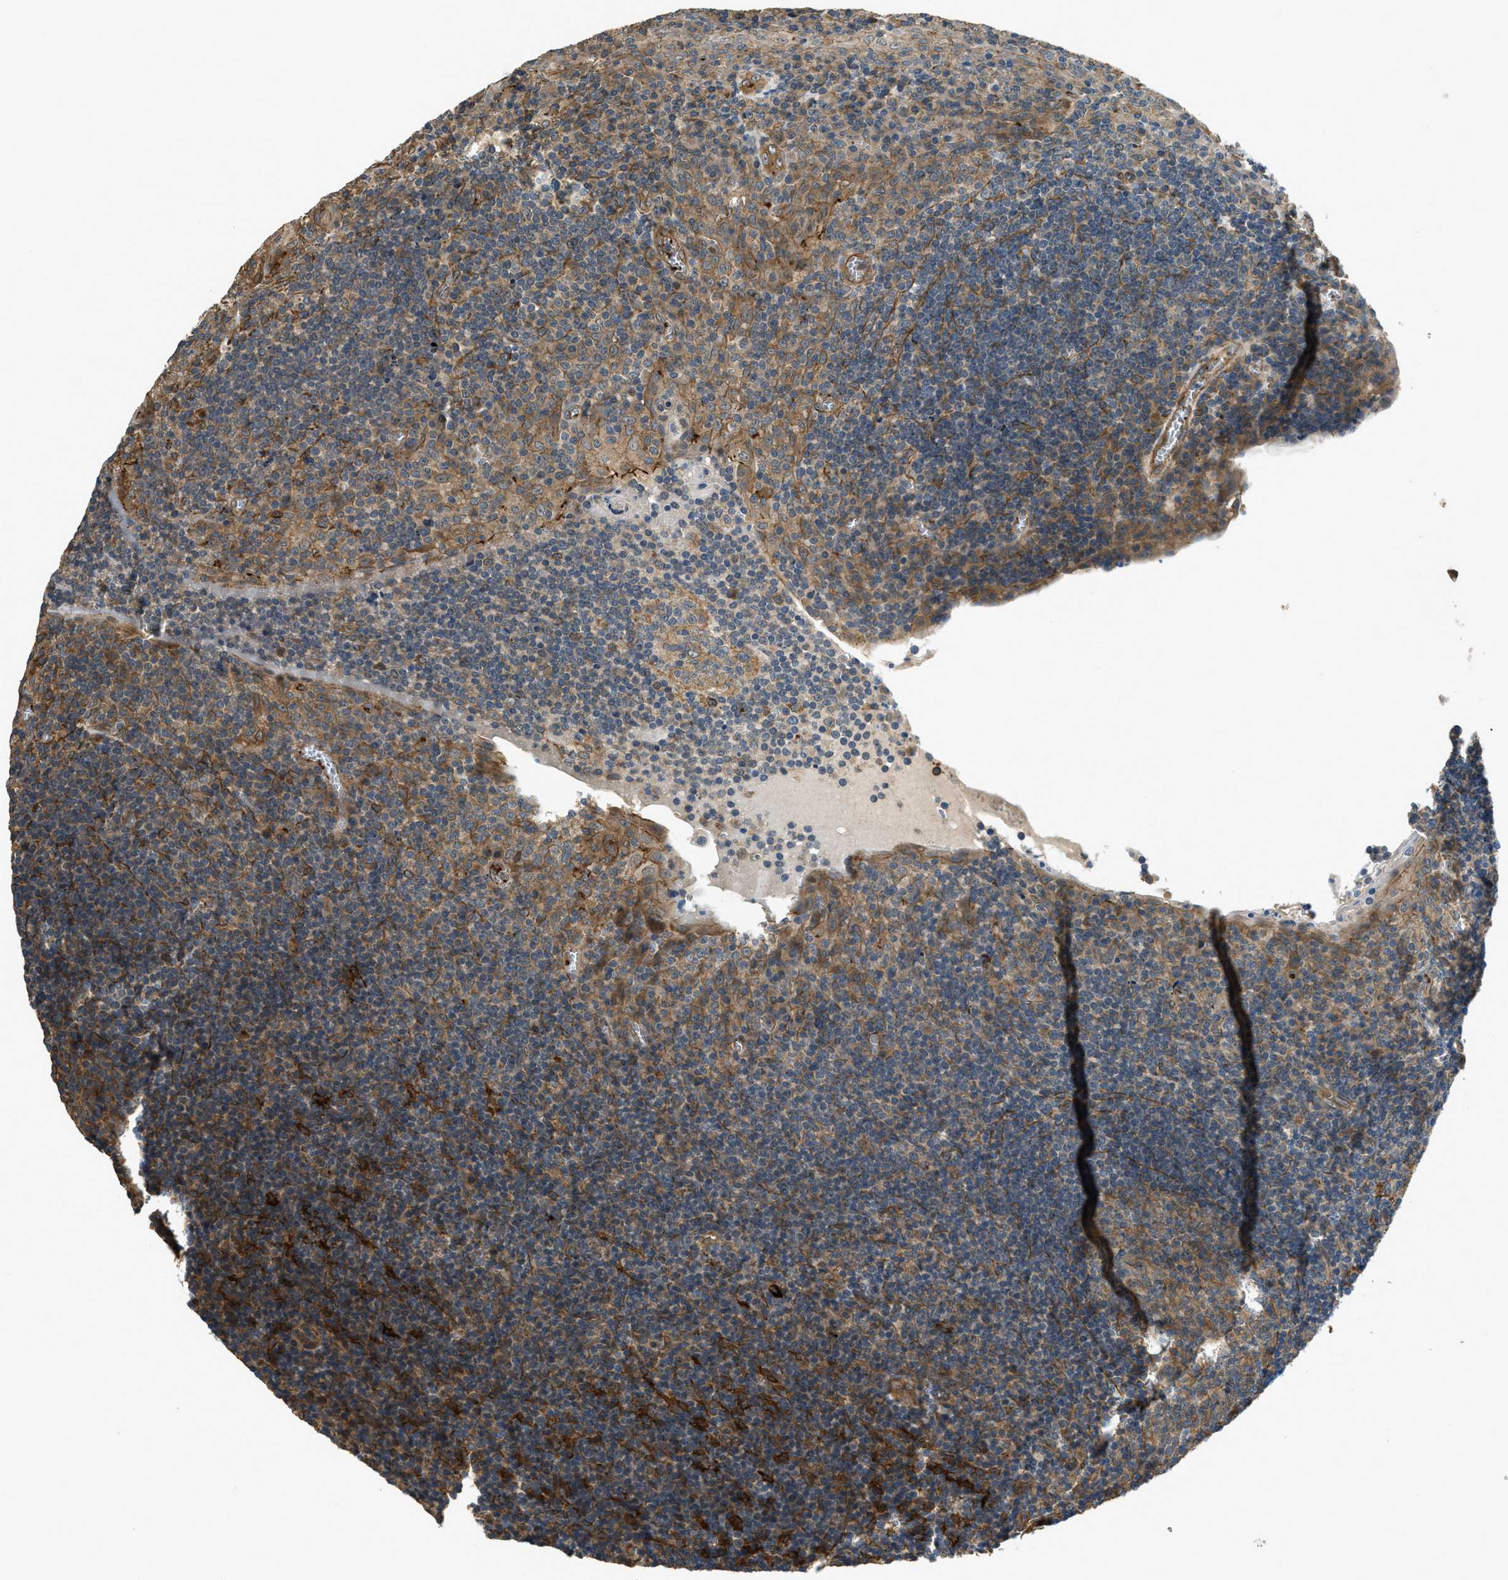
{"staining": {"intensity": "moderate", "quantity": ">75%", "location": "cytoplasmic/membranous"}, "tissue": "tonsil", "cell_type": "Germinal center cells", "image_type": "normal", "snomed": [{"axis": "morphology", "description": "Normal tissue, NOS"}, {"axis": "topography", "description": "Tonsil"}], "caption": "DAB immunohistochemical staining of benign human tonsil reveals moderate cytoplasmic/membranous protein staining in approximately >75% of germinal center cells. The protein of interest is shown in brown color, while the nuclei are stained blue.", "gene": "CGN", "patient": {"sex": "male", "age": 37}}